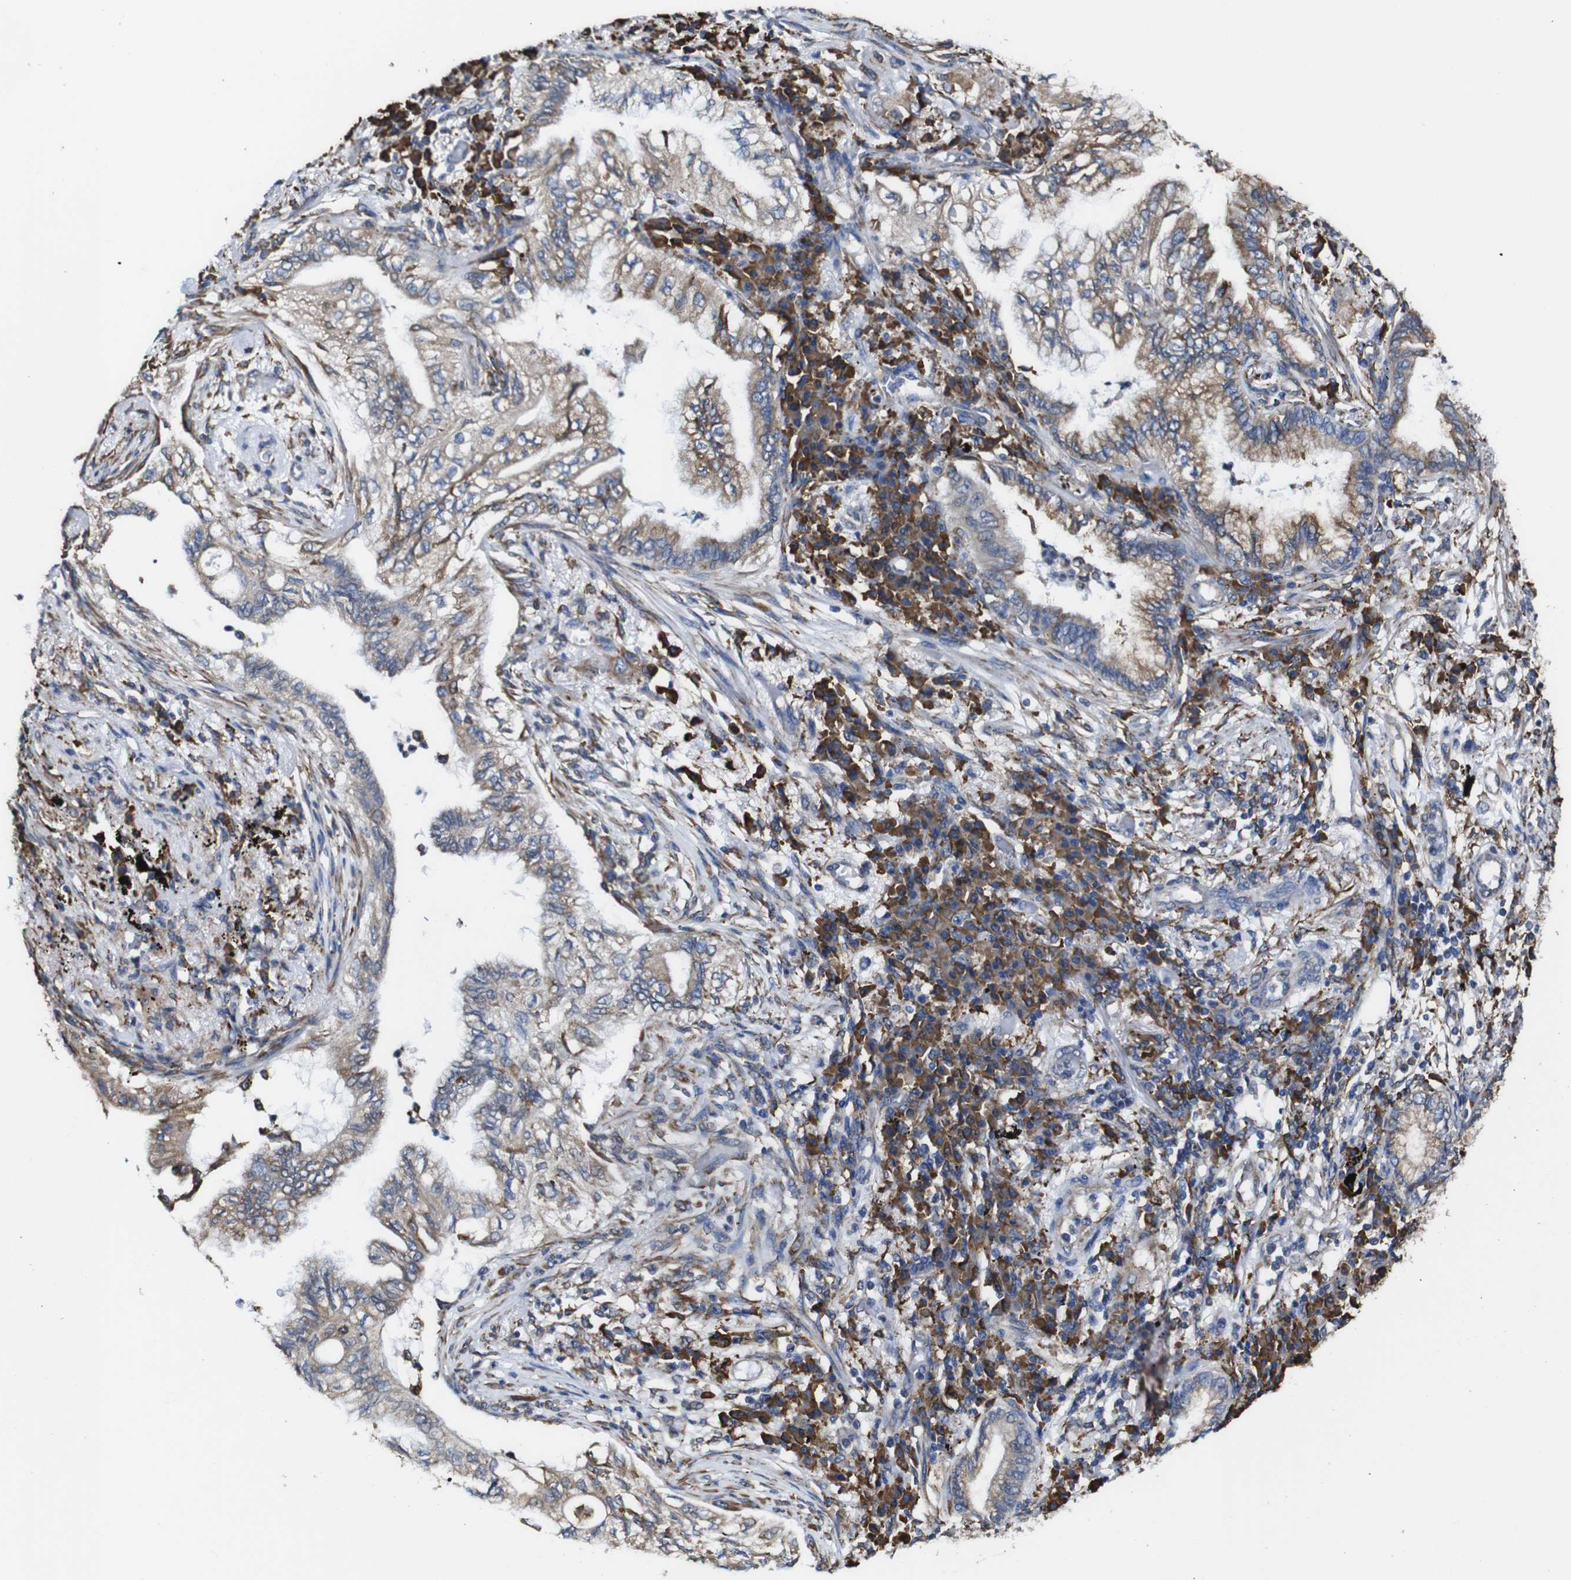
{"staining": {"intensity": "weak", "quantity": ">75%", "location": "cytoplasmic/membranous"}, "tissue": "lung cancer", "cell_type": "Tumor cells", "image_type": "cancer", "snomed": [{"axis": "morphology", "description": "Normal tissue, NOS"}, {"axis": "morphology", "description": "Adenocarcinoma, NOS"}, {"axis": "topography", "description": "Bronchus"}, {"axis": "topography", "description": "Lung"}], "caption": "Human lung cancer (adenocarcinoma) stained with a brown dye reveals weak cytoplasmic/membranous positive staining in approximately >75% of tumor cells.", "gene": "PPIB", "patient": {"sex": "female", "age": 70}}